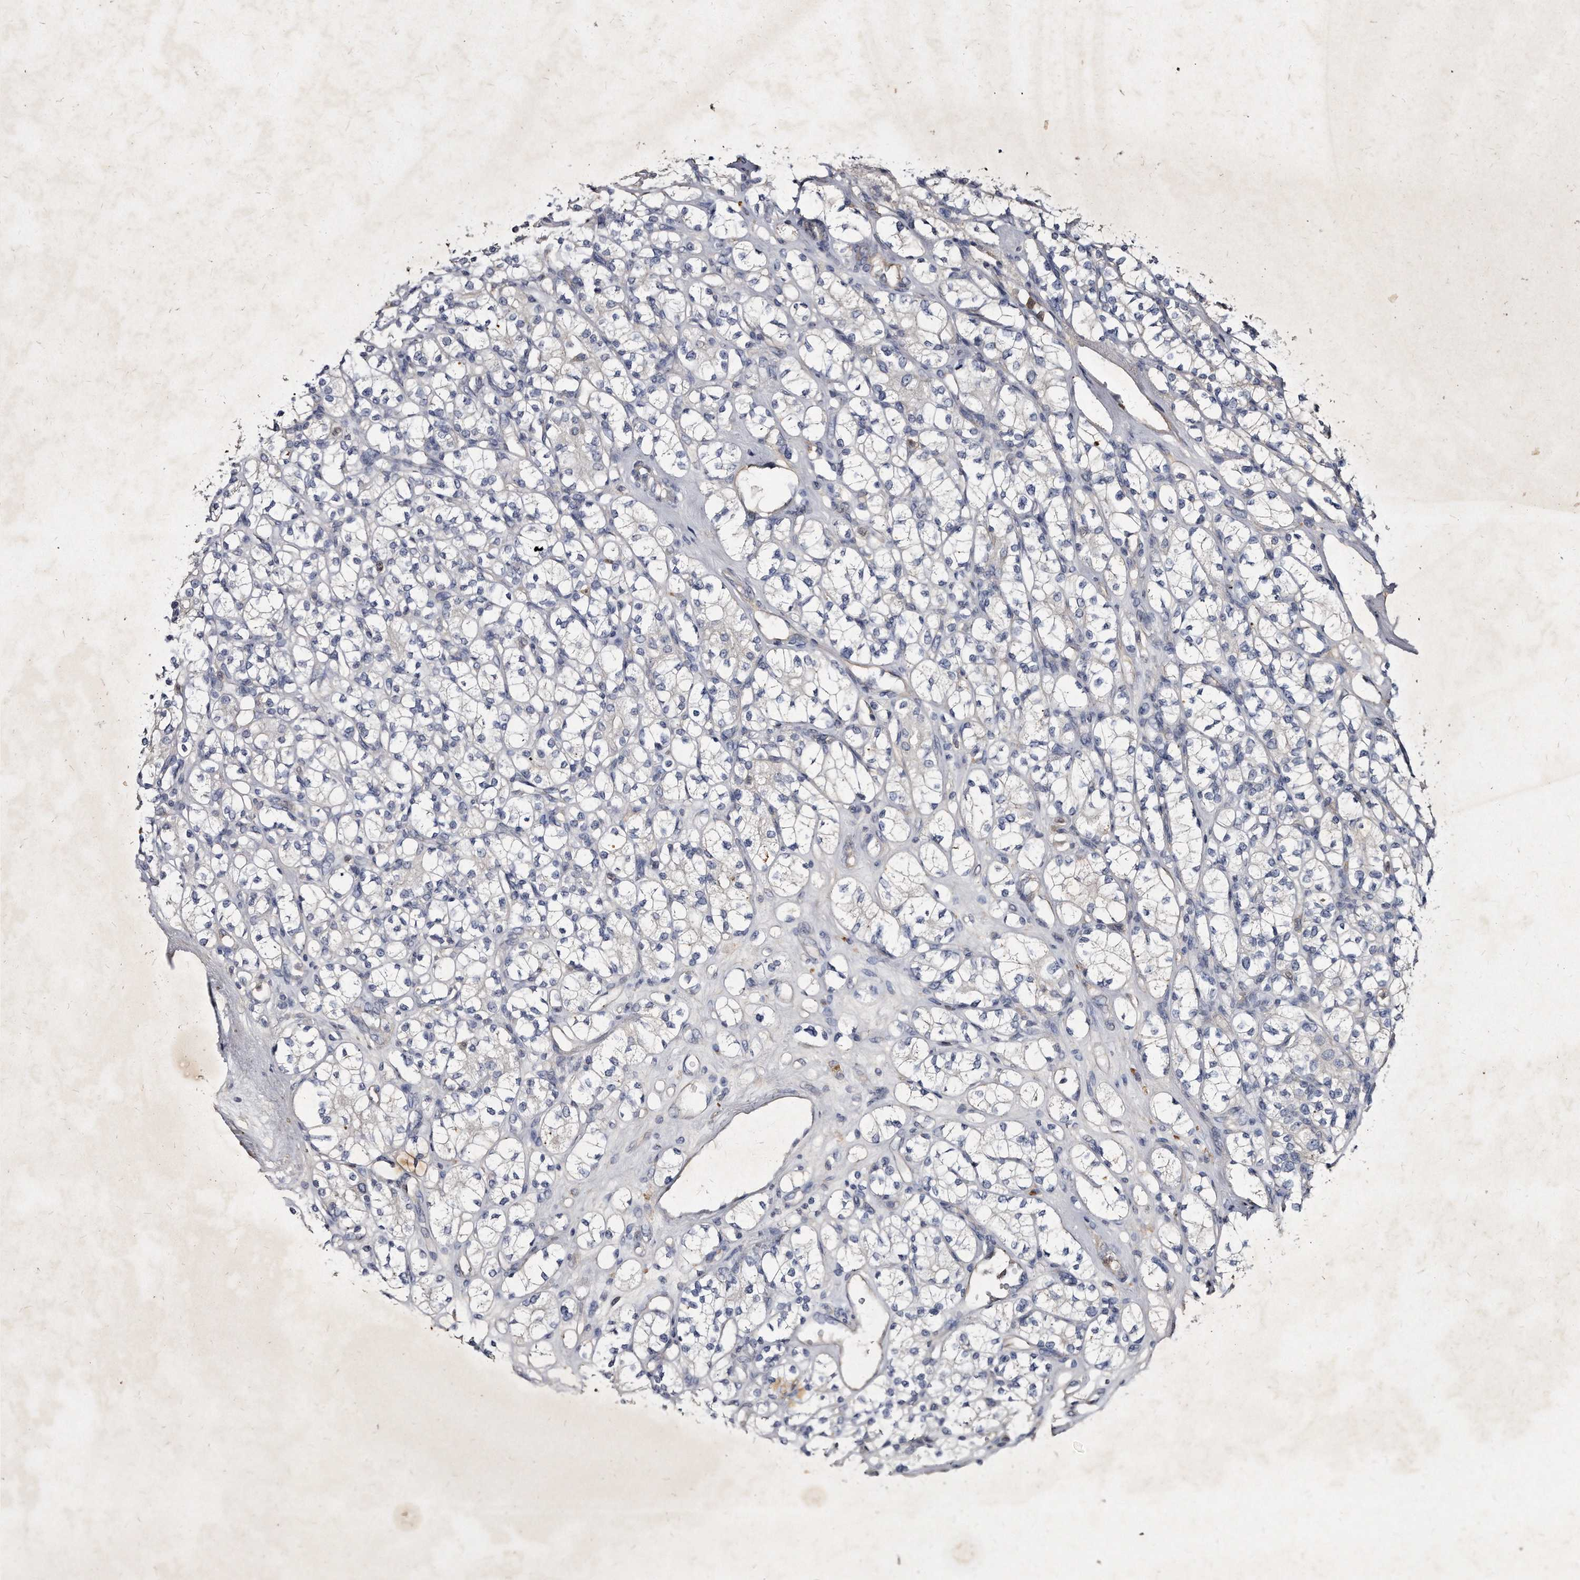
{"staining": {"intensity": "negative", "quantity": "none", "location": "none"}, "tissue": "renal cancer", "cell_type": "Tumor cells", "image_type": "cancer", "snomed": [{"axis": "morphology", "description": "Adenocarcinoma, NOS"}, {"axis": "topography", "description": "Kidney"}], "caption": "High magnification brightfield microscopy of renal adenocarcinoma stained with DAB (brown) and counterstained with hematoxylin (blue): tumor cells show no significant positivity. (Brightfield microscopy of DAB IHC at high magnification).", "gene": "KLHDC3", "patient": {"sex": "male", "age": 77}}